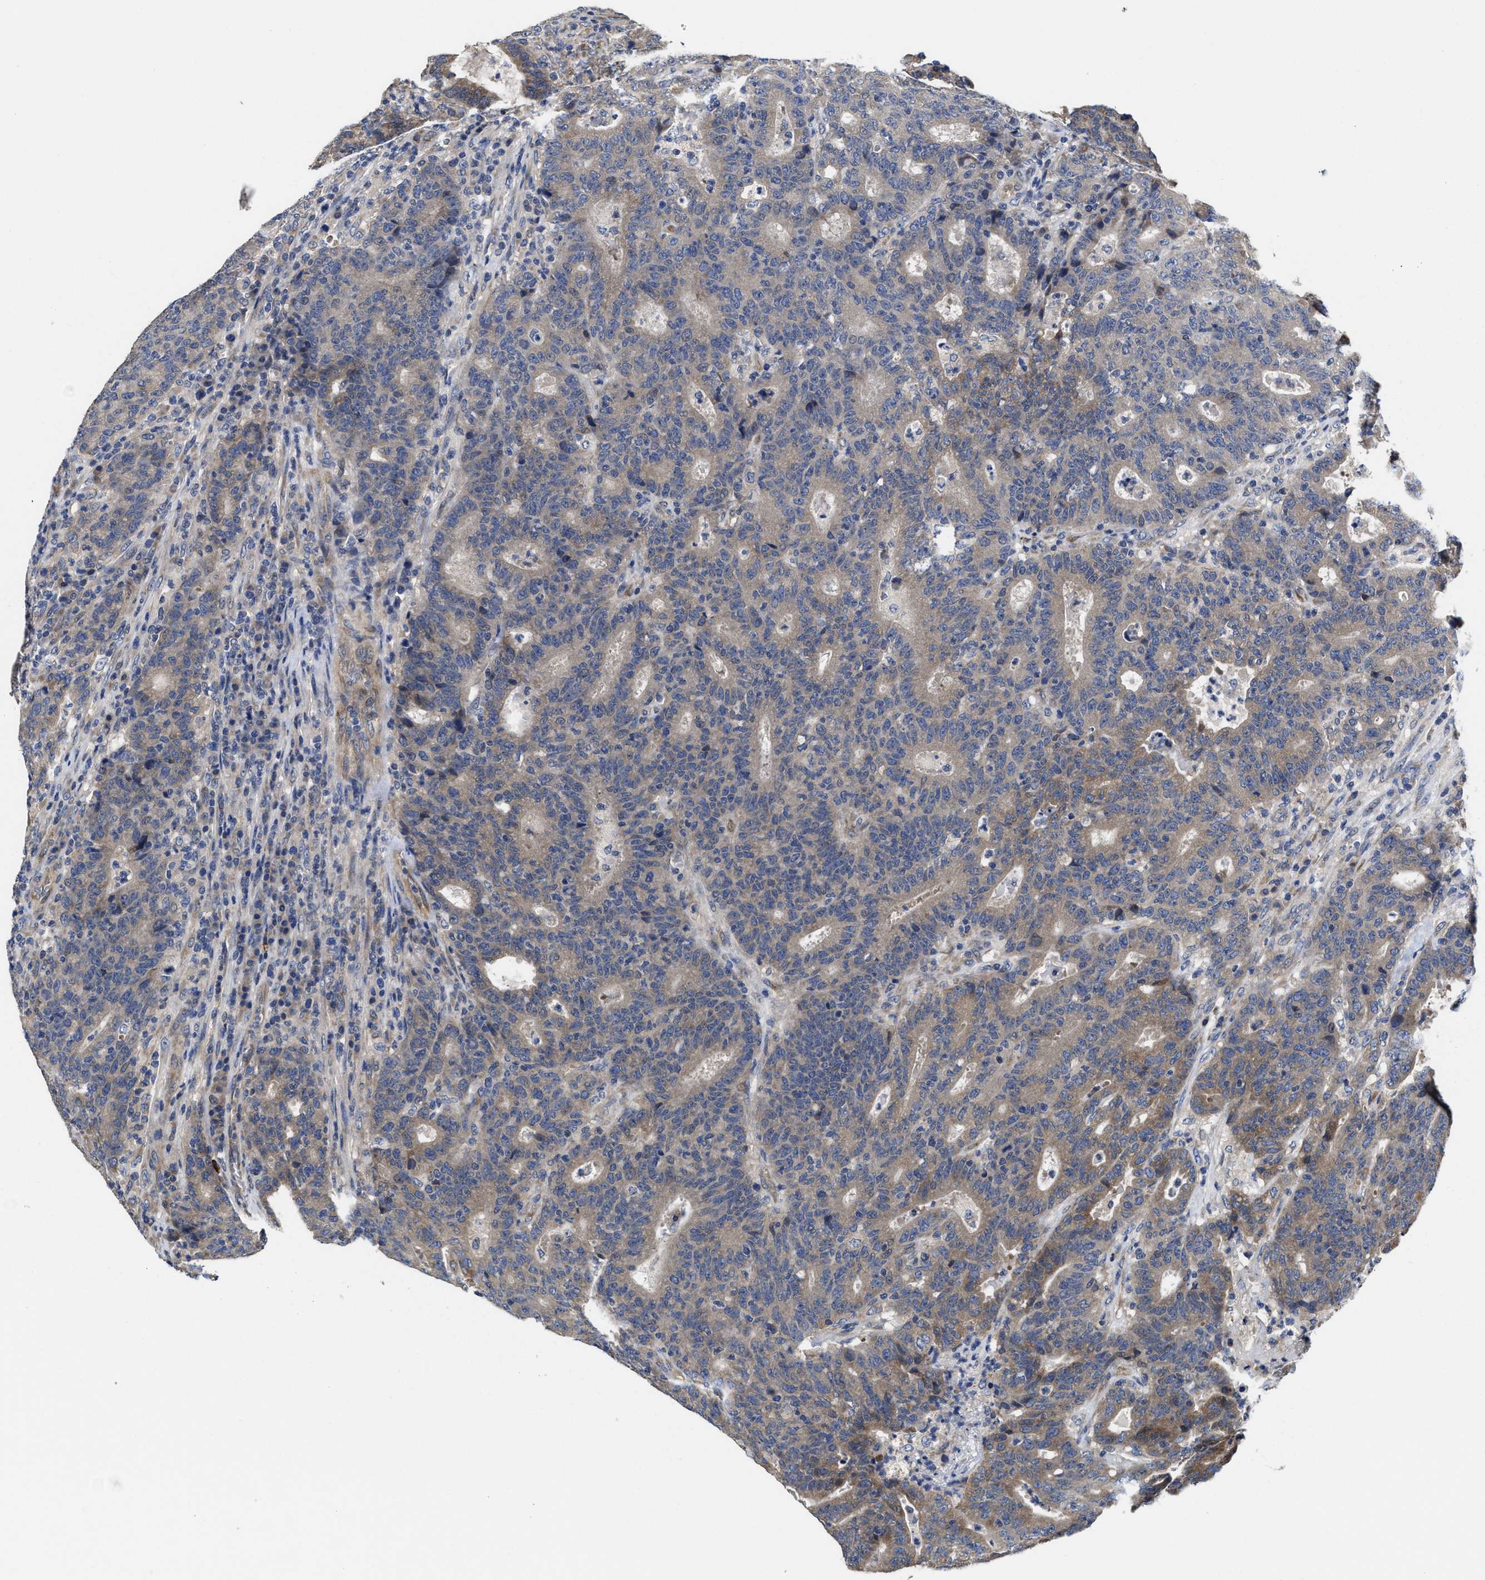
{"staining": {"intensity": "weak", "quantity": "25%-75%", "location": "cytoplasmic/membranous"}, "tissue": "colorectal cancer", "cell_type": "Tumor cells", "image_type": "cancer", "snomed": [{"axis": "morphology", "description": "Adenocarcinoma, NOS"}, {"axis": "topography", "description": "Colon"}], "caption": "Immunohistochemical staining of colorectal cancer displays weak cytoplasmic/membranous protein positivity in approximately 25%-75% of tumor cells.", "gene": "TRAF6", "patient": {"sex": "female", "age": 75}}